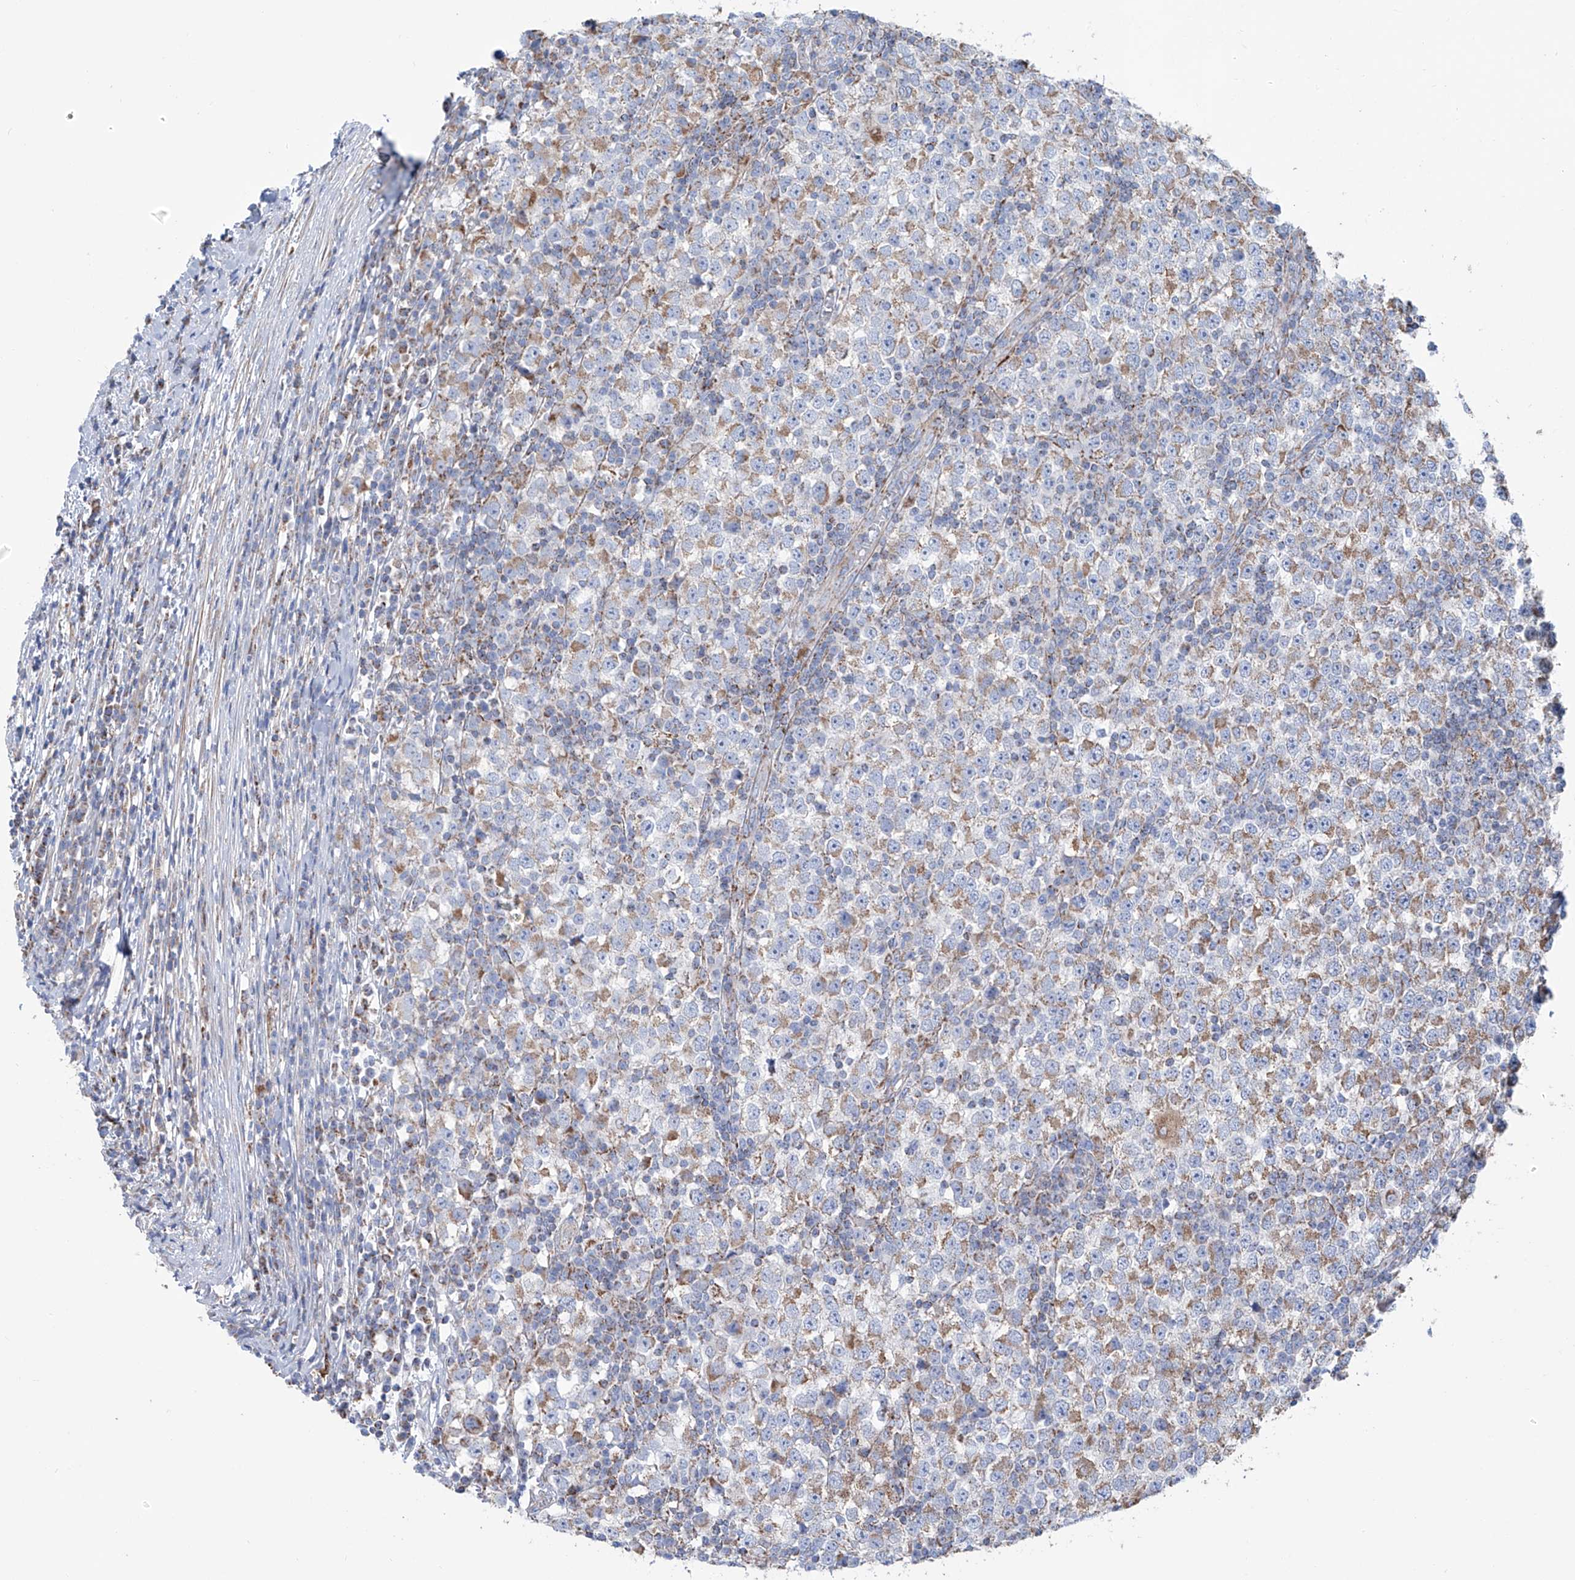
{"staining": {"intensity": "moderate", "quantity": ">75%", "location": "cytoplasmic/membranous"}, "tissue": "testis cancer", "cell_type": "Tumor cells", "image_type": "cancer", "snomed": [{"axis": "morphology", "description": "Seminoma, NOS"}, {"axis": "topography", "description": "Testis"}], "caption": "Protein analysis of testis cancer (seminoma) tissue exhibits moderate cytoplasmic/membranous positivity in approximately >75% of tumor cells.", "gene": "ALDH6A1", "patient": {"sex": "male", "age": 65}}